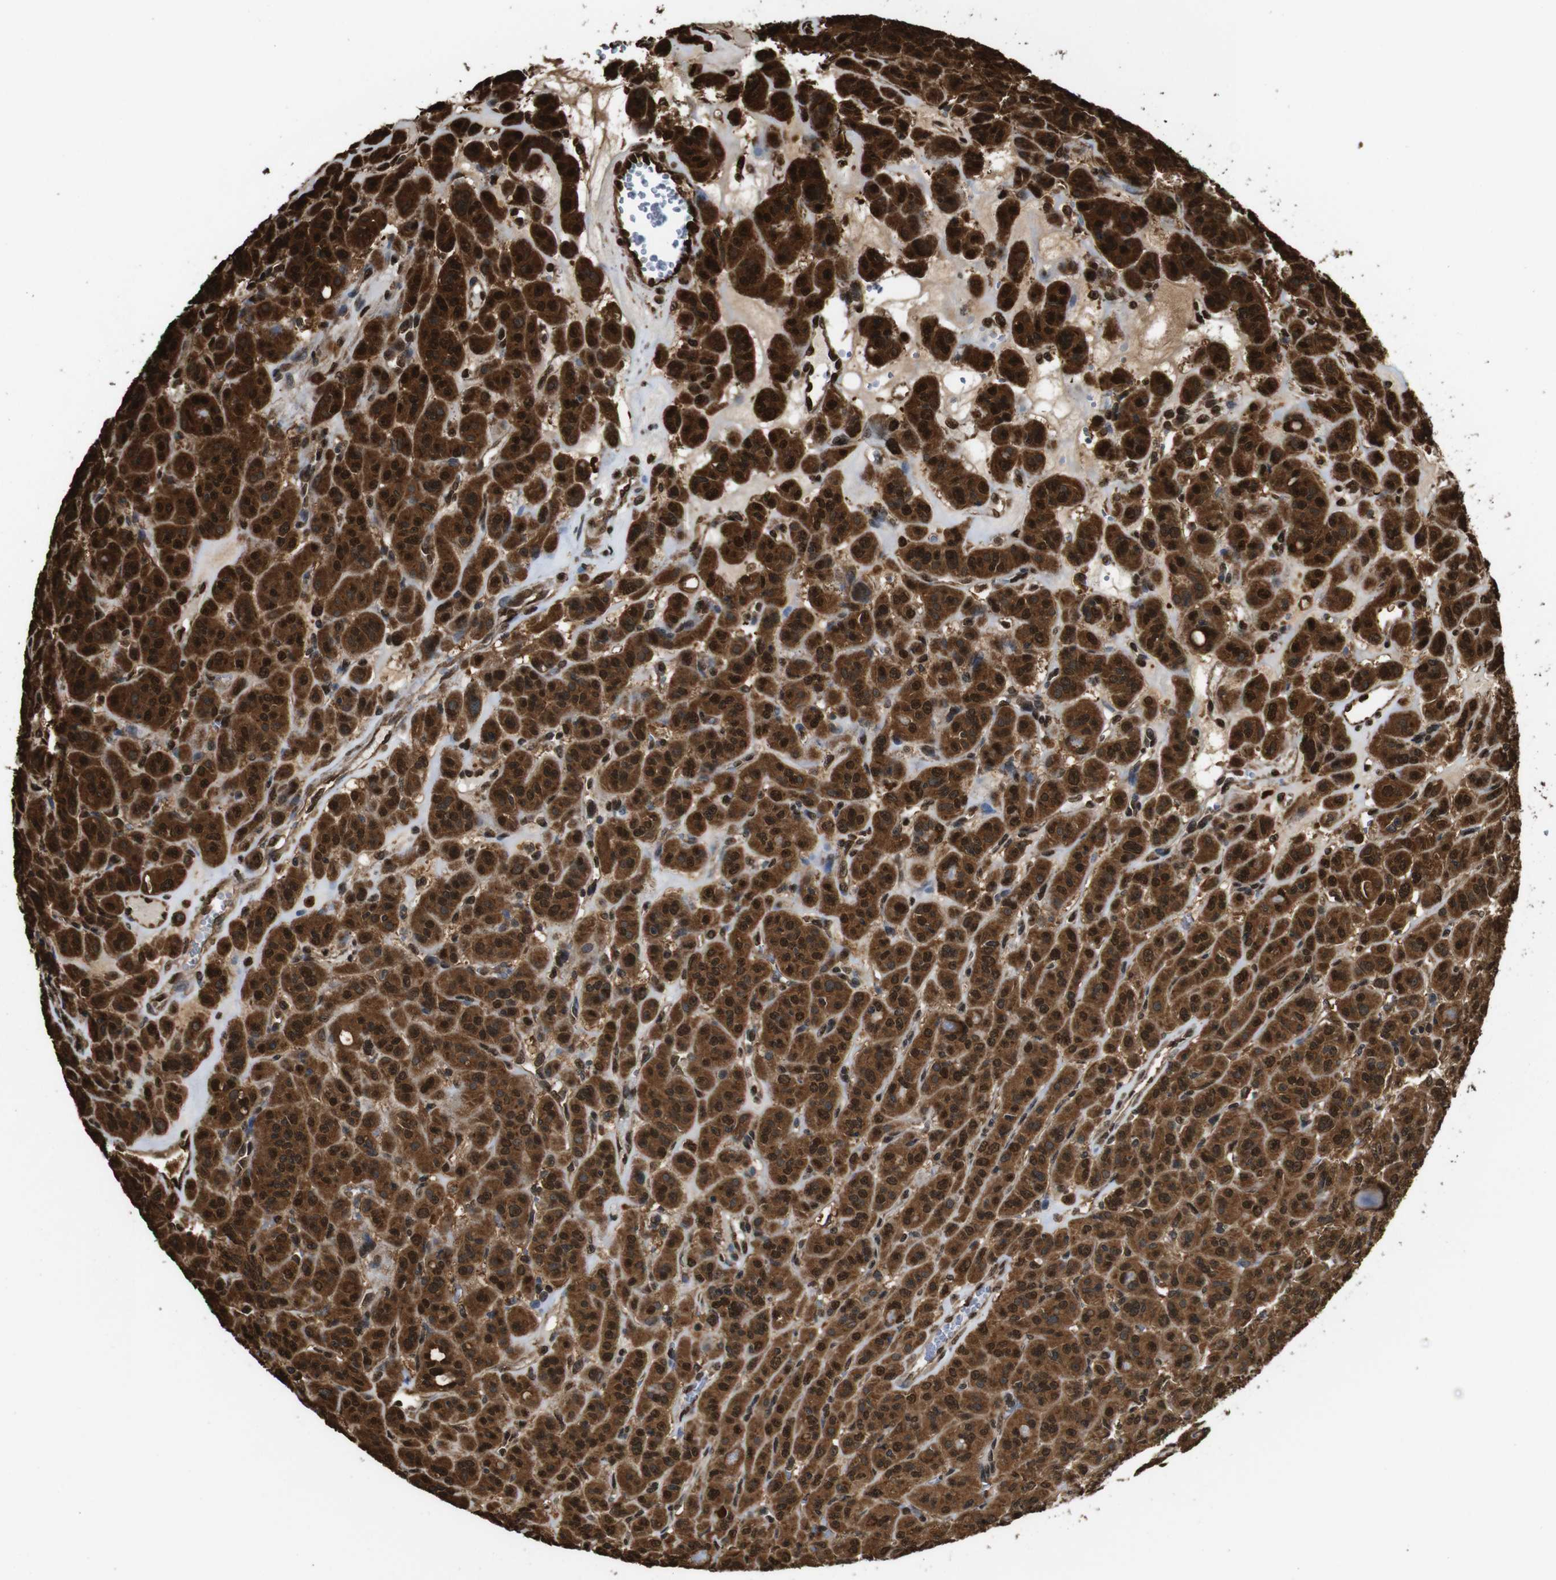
{"staining": {"intensity": "strong", "quantity": ">75%", "location": "cytoplasmic/membranous,nuclear"}, "tissue": "thyroid cancer", "cell_type": "Tumor cells", "image_type": "cancer", "snomed": [{"axis": "morphology", "description": "Follicular adenoma carcinoma, NOS"}, {"axis": "topography", "description": "Thyroid gland"}], "caption": "IHC staining of thyroid cancer (follicular adenoma carcinoma), which exhibits high levels of strong cytoplasmic/membranous and nuclear positivity in about >75% of tumor cells indicating strong cytoplasmic/membranous and nuclear protein positivity. The staining was performed using DAB (brown) for protein detection and nuclei were counterstained in hematoxylin (blue).", "gene": "VCP", "patient": {"sex": "female", "age": 71}}